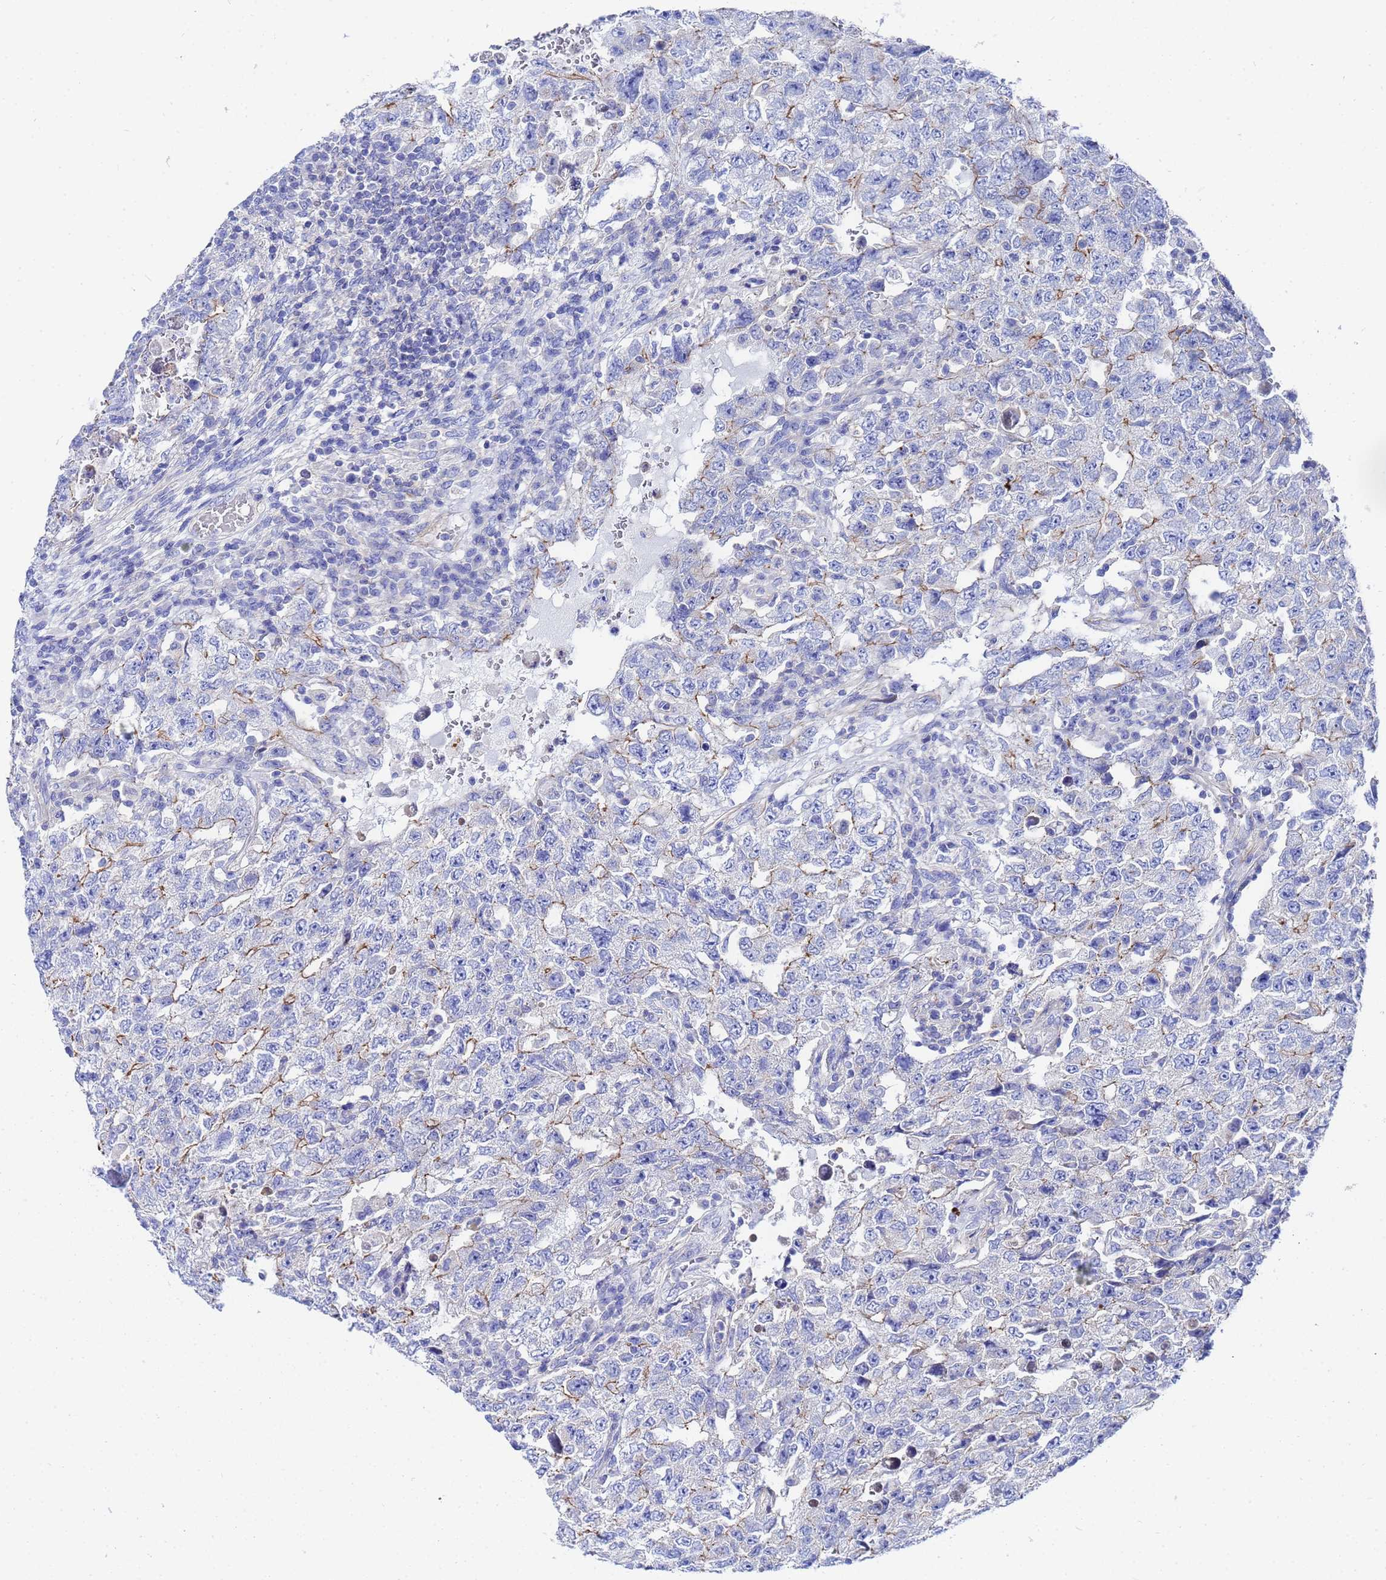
{"staining": {"intensity": "moderate", "quantity": "<25%", "location": "cytoplasmic/membranous"}, "tissue": "testis cancer", "cell_type": "Tumor cells", "image_type": "cancer", "snomed": [{"axis": "morphology", "description": "Carcinoma, Embryonal, NOS"}, {"axis": "topography", "description": "Testis"}], "caption": "Immunohistochemical staining of human testis cancer (embryonal carcinoma) displays moderate cytoplasmic/membranous protein staining in approximately <25% of tumor cells.", "gene": "RAB39B", "patient": {"sex": "male", "age": 26}}